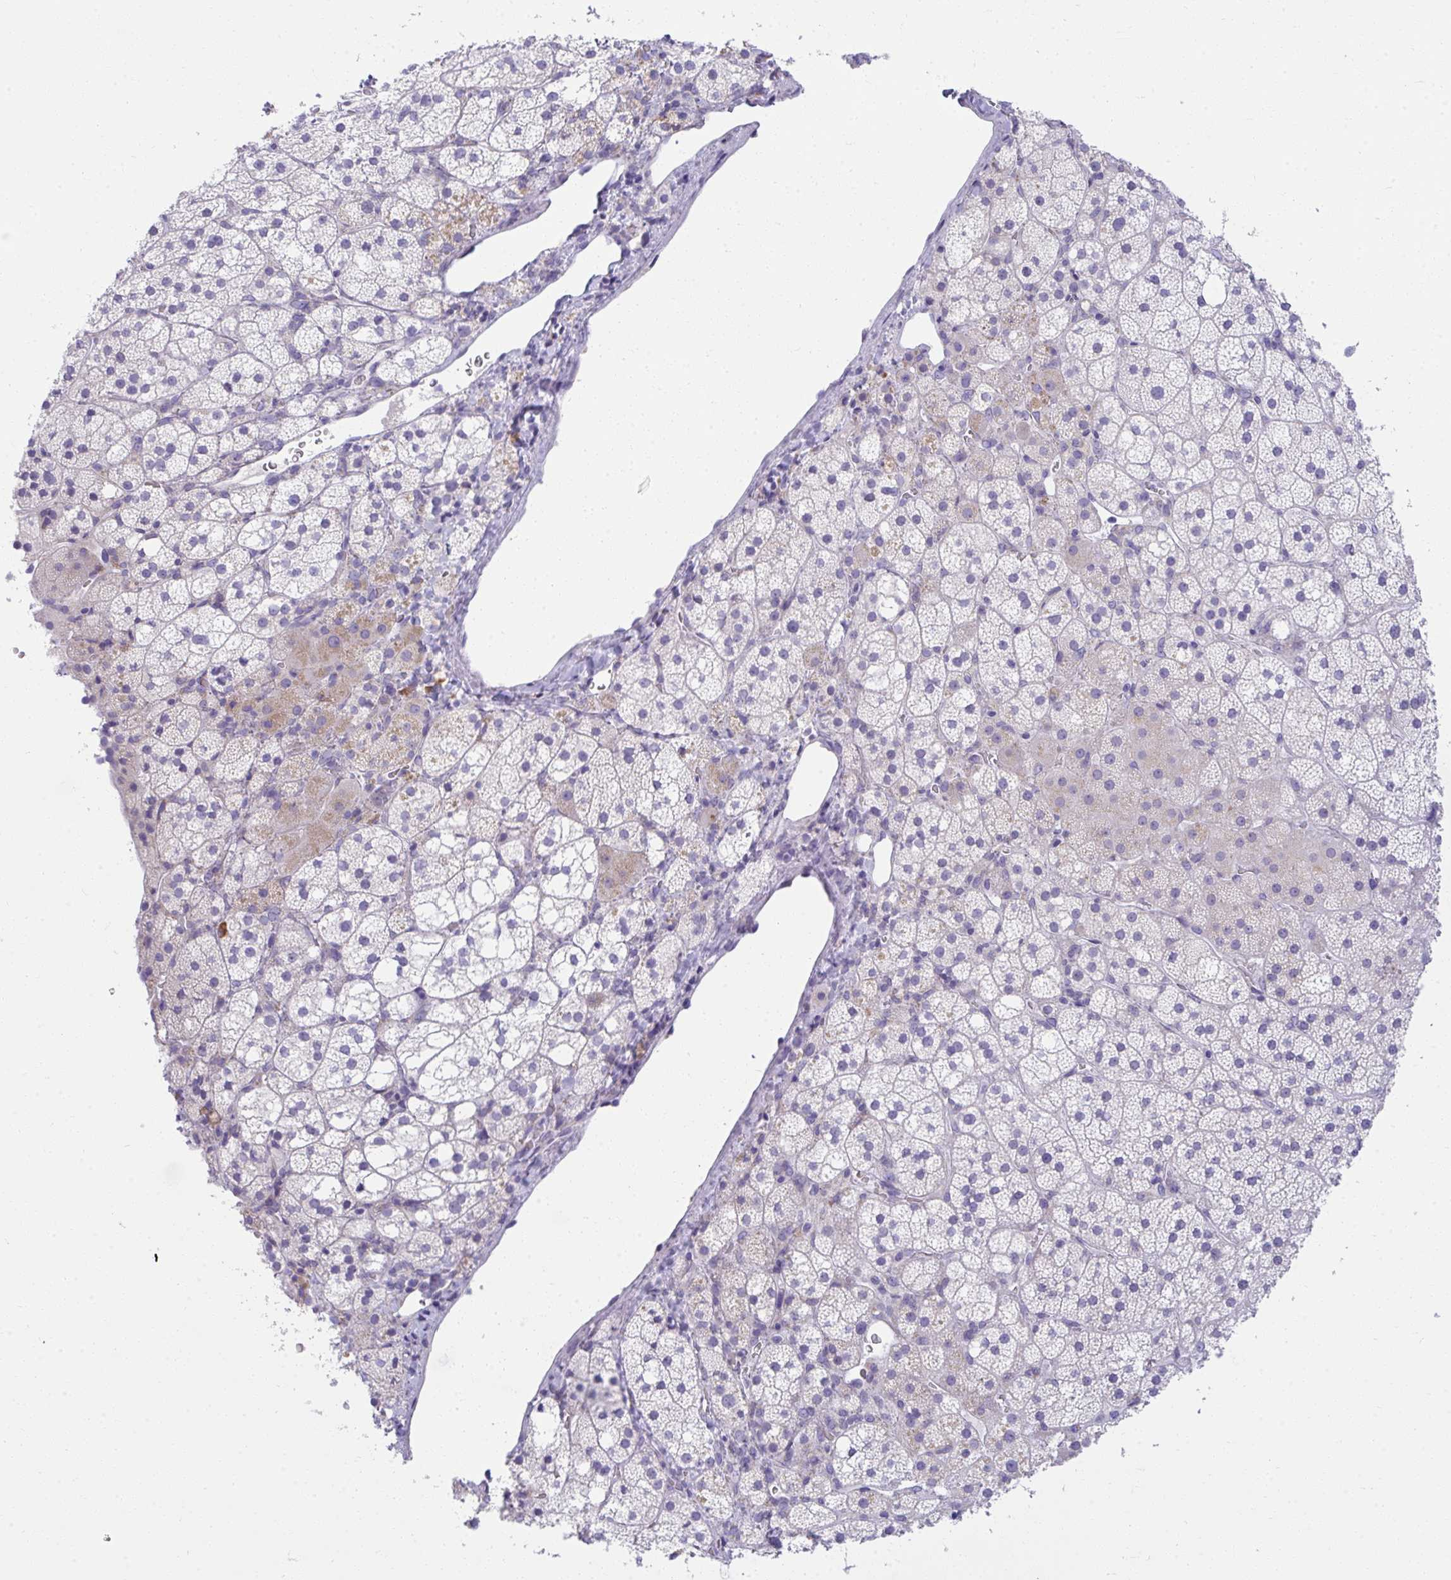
{"staining": {"intensity": "weak", "quantity": "<25%", "location": "cytoplasmic/membranous"}, "tissue": "adrenal gland", "cell_type": "Glandular cells", "image_type": "normal", "snomed": [{"axis": "morphology", "description": "Normal tissue, NOS"}, {"axis": "topography", "description": "Adrenal gland"}], "caption": "Protein analysis of unremarkable adrenal gland shows no significant positivity in glandular cells.", "gene": "FASLG", "patient": {"sex": "male", "age": 53}}